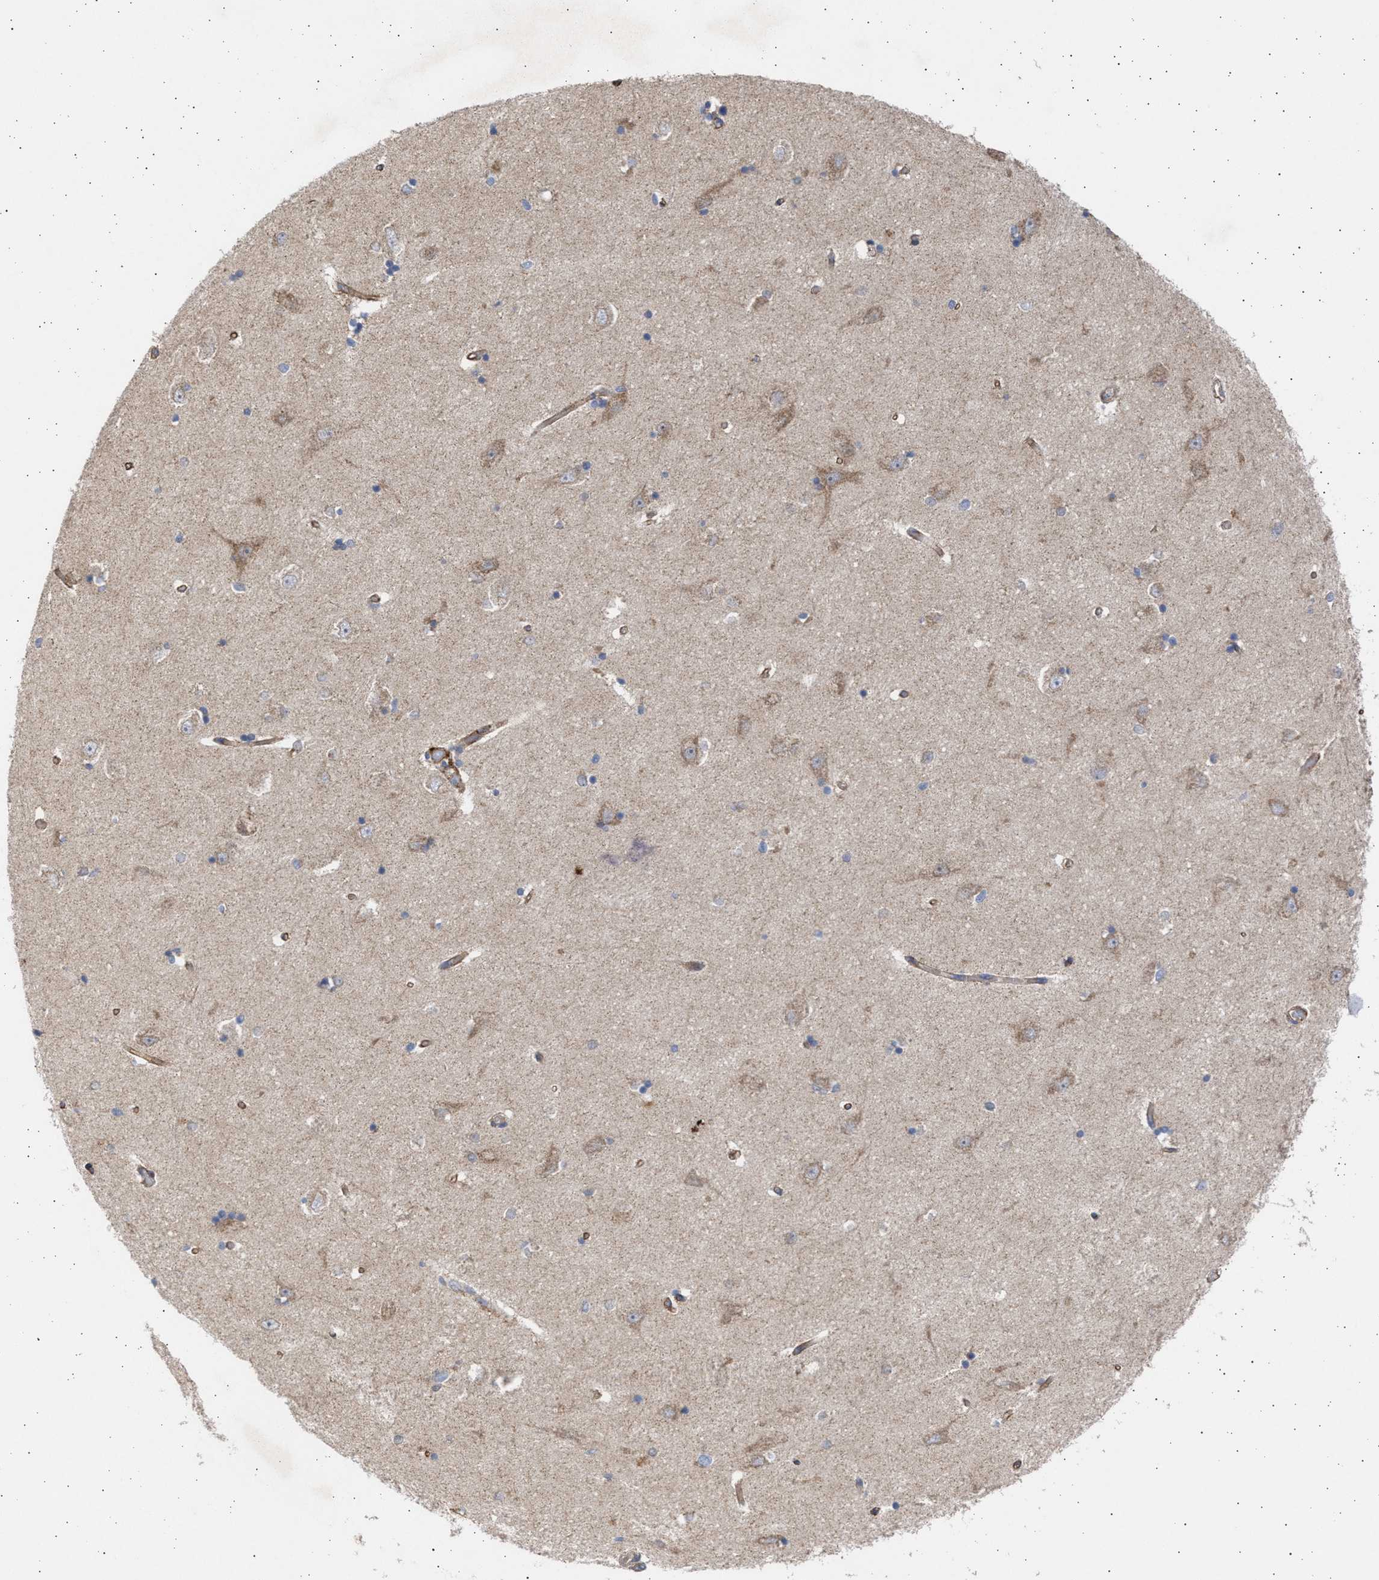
{"staining": {"intensity": "weak", "quantity": "25%-75%", "location": "cytoplasmic/membranous"}, "tissue": "hippocampus", "cell_type": "Glial cells", "image_type": "normal", "snomed": [{"axis": "morphology", "description": "Normal tissue, NOS"}, {"axis": "topography", "description": "Hippocampus"}], "caption": "Immunohistochemistry (IHC) of benign hippocampus exhibits low levels of weak cytoplasmic/membranous staining in about 25%-75% of glial cells. (IHC, brightfield microscopy, high magnification).", "gene": "TTC19", "patient": {"sex": "male", "age": 45}}